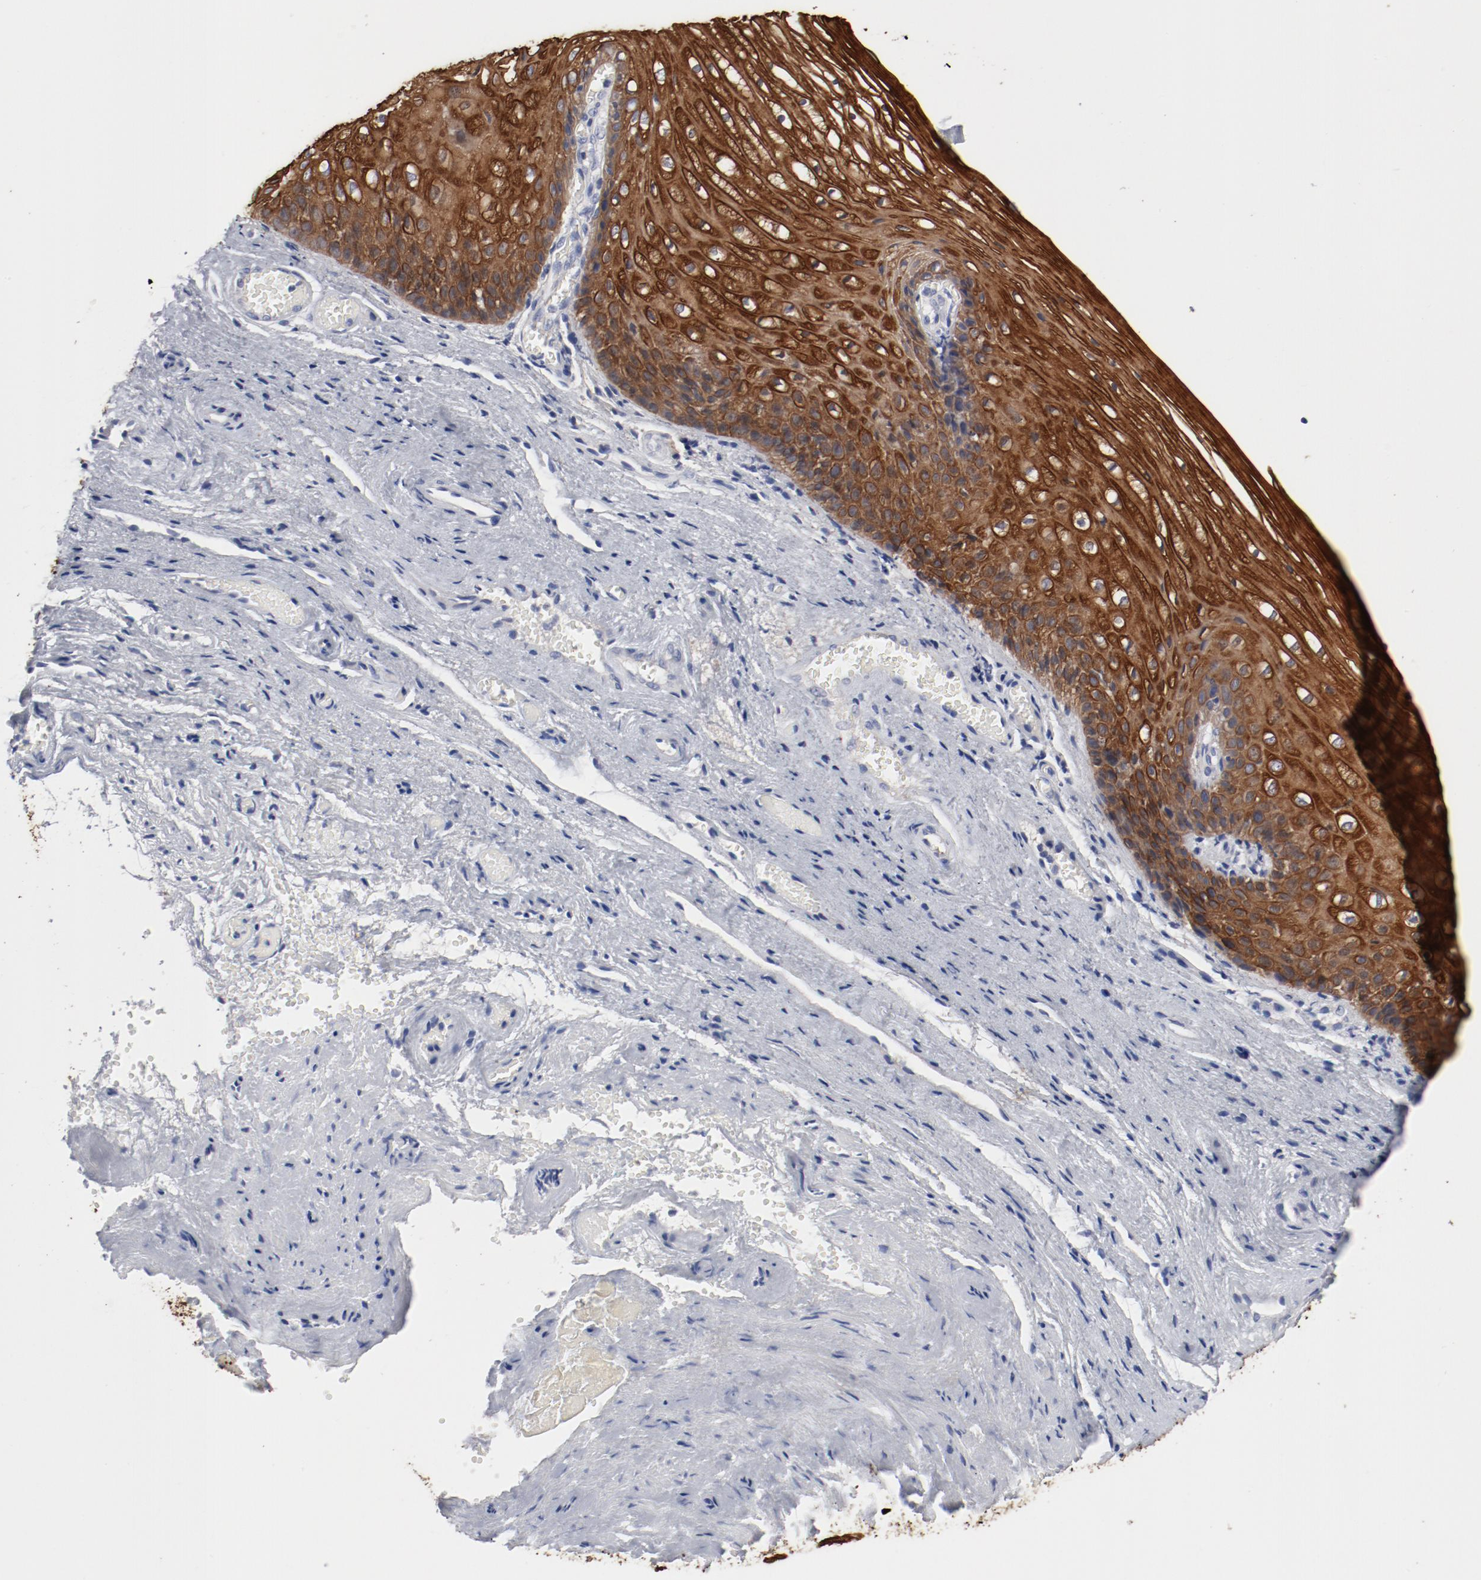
{"staining": {"intensity": "strong", "quantity": ">75%", "location": "cytoplasmic/membranous"}, "tissue": "vagina", "cell_type": "Squamous epithelial cells", "image_type": "normal", "snomed": [{"axis": "morphology", "description": "Normal tissue, NOS"}, {"axis": "topography", "description": "Vagina"}], "caption": "The histopathology image exhibits immunohistochemical staining of unremarkable vagina. There is strong cytoplasmic/membranous staining is identified in about >75% of squamous epithelial cells.", "gene": "TSPAN6", "patient": {"sex": "female", "age": 34}}